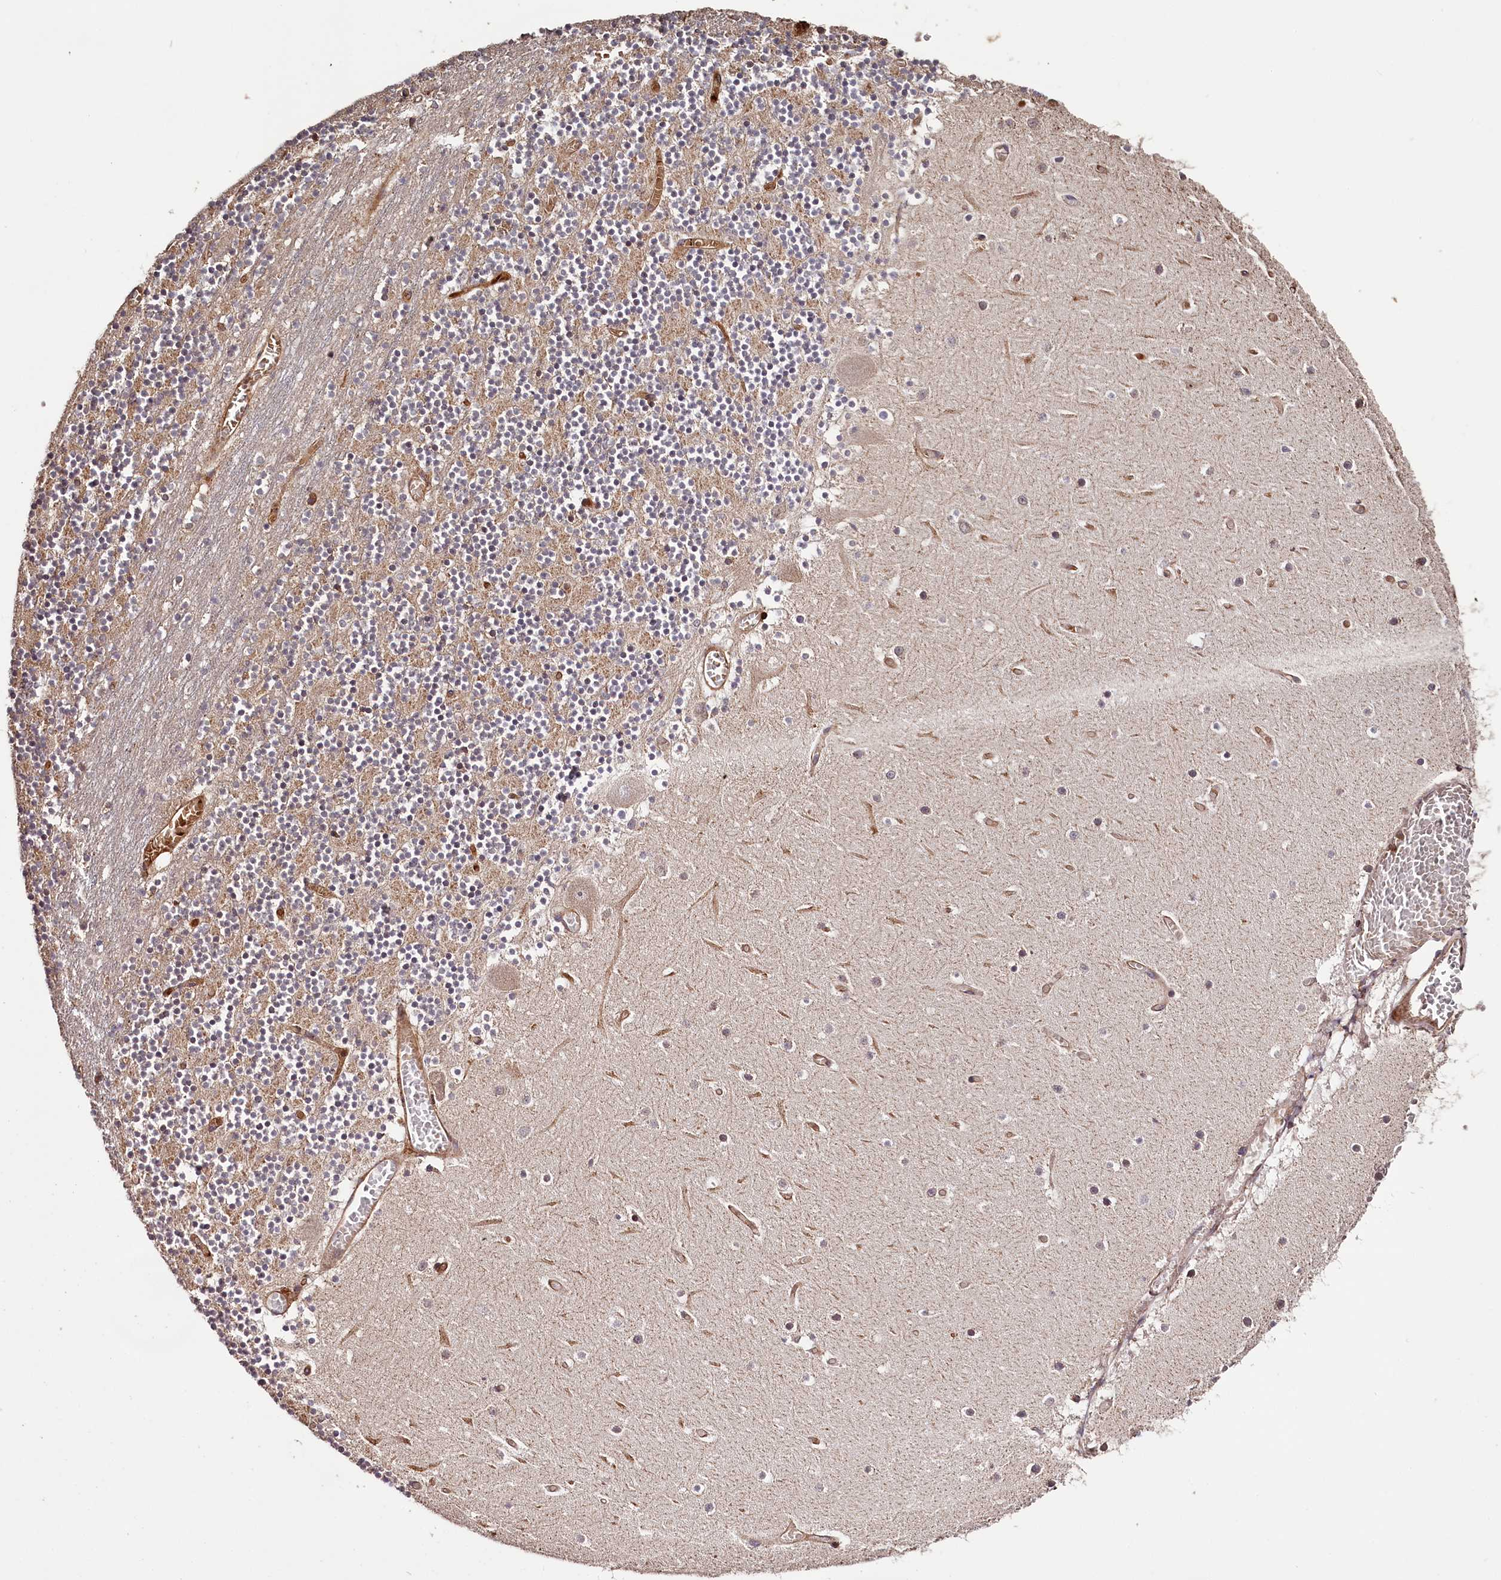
{"staining": {"intensity": "weak", "quantity": "25%-75%", "location": "cytoplasmic/membranous"}, "tissue": "cerebellum", "cell_type": "Cells in granular layer", "image_type": "normal", "snomed": [{"axis": "morphology", "description": "Normal tissue, NOS"}, {"axis": "topography", "description": "Cerebellum"}], "caption": "A low amount of weak cytoplasmic/membranous positivity is present in about 25%-75% of cells in granular layer in benign cerebellum.", "gene": "KIF14", "patient": {"sex": "female", "age": 28}}